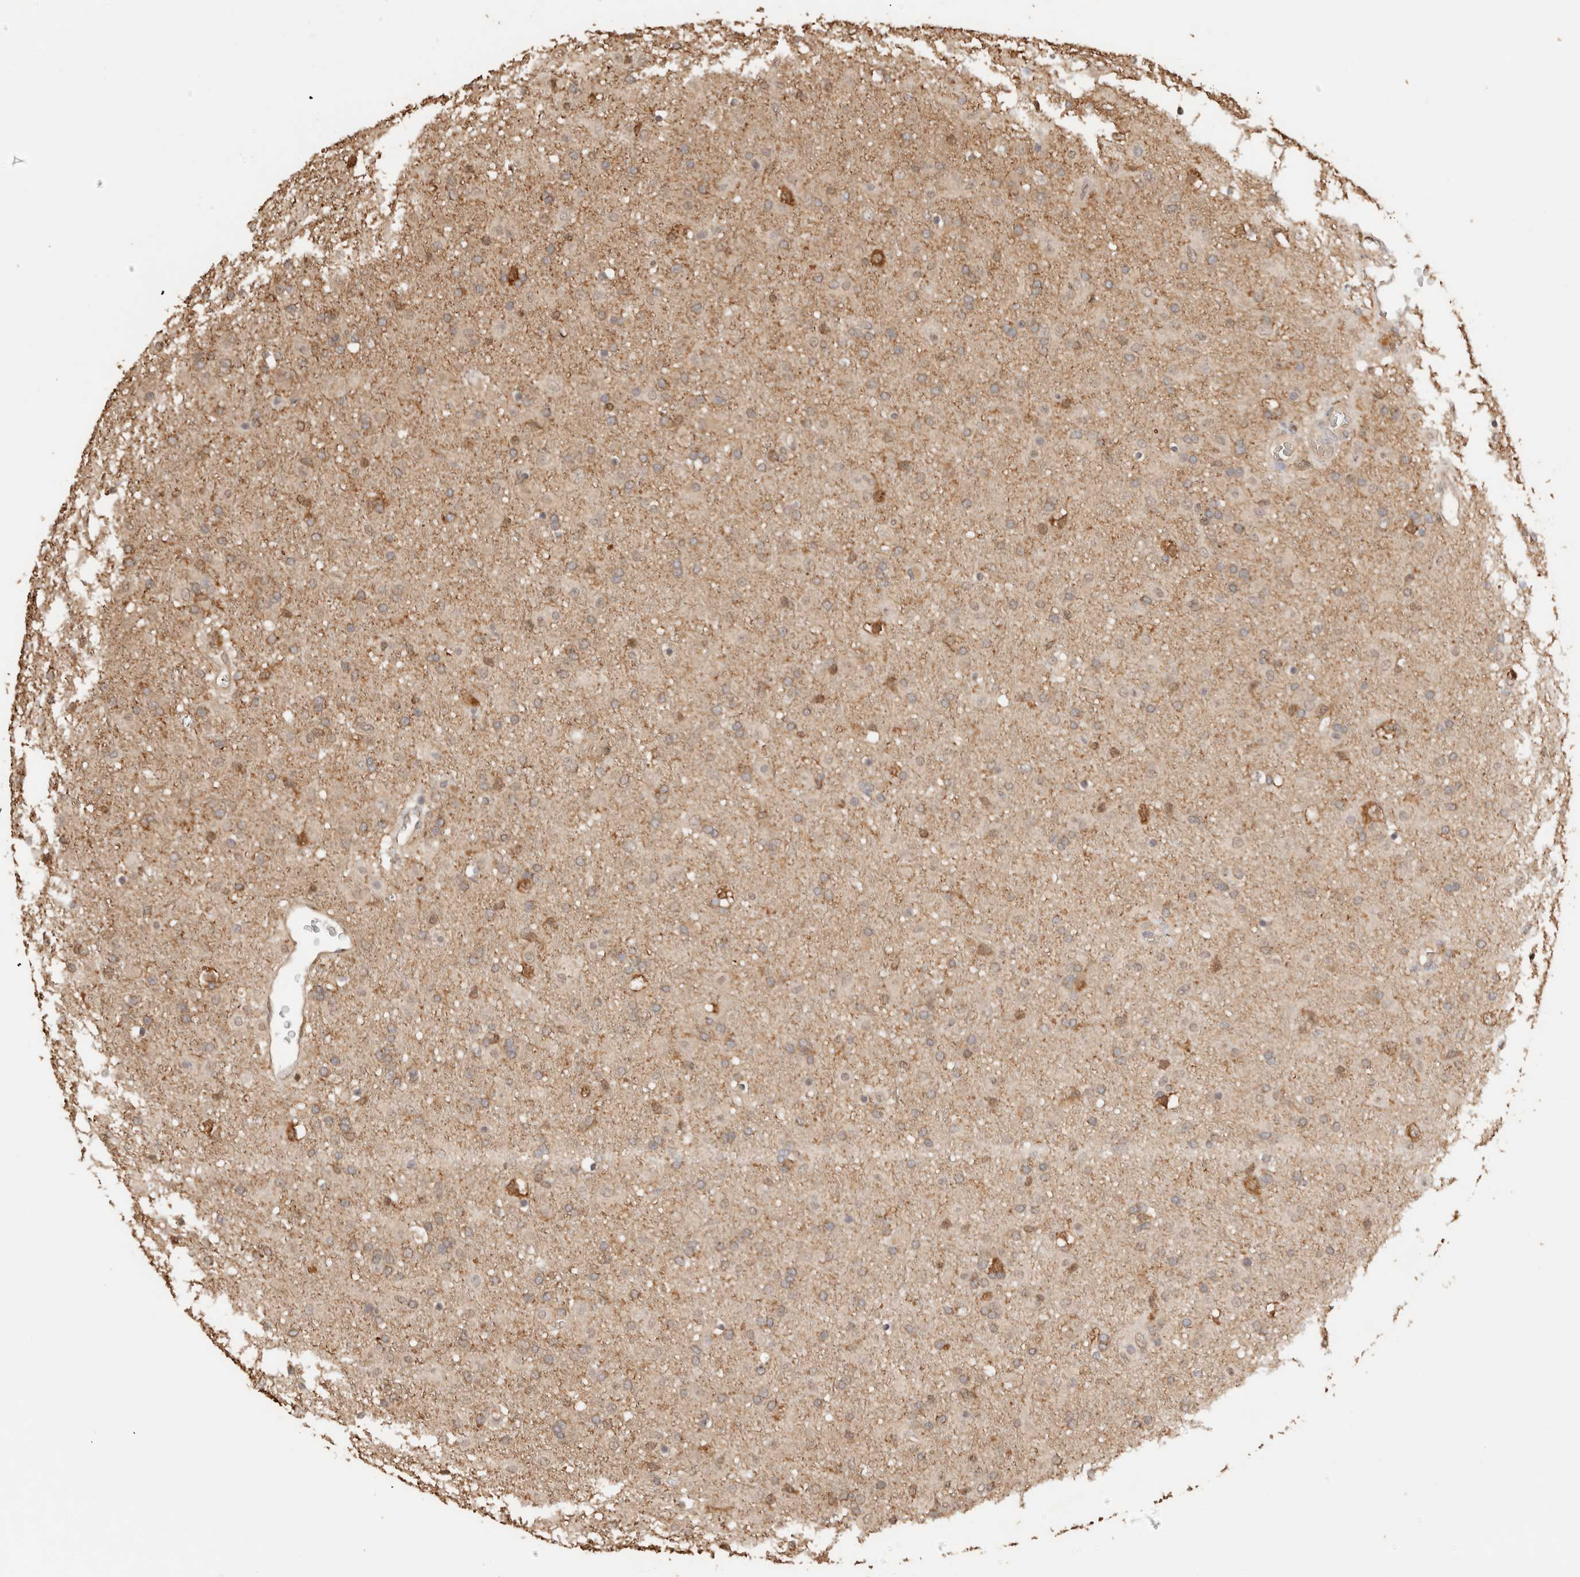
{"staining": {"intensity": "weak", "quantity": "<25%", "location": "cytoplasmic/membranous"}, "tissue": "glioma", "cell_type": "Tumor cells", "image_type": "cancer", "snomed": [{"axis": "morphology", "description": "Glioma, malignant, Low grade"}, {"axis": "topography", "description": "Brain"}], "caption": "A high-resolution histopathology image shows IHC staining of glioma, which shows no significant positivity in tumor cells.", "gene": "YWHAH", "patient": {"sex": "male", "age": 65}}